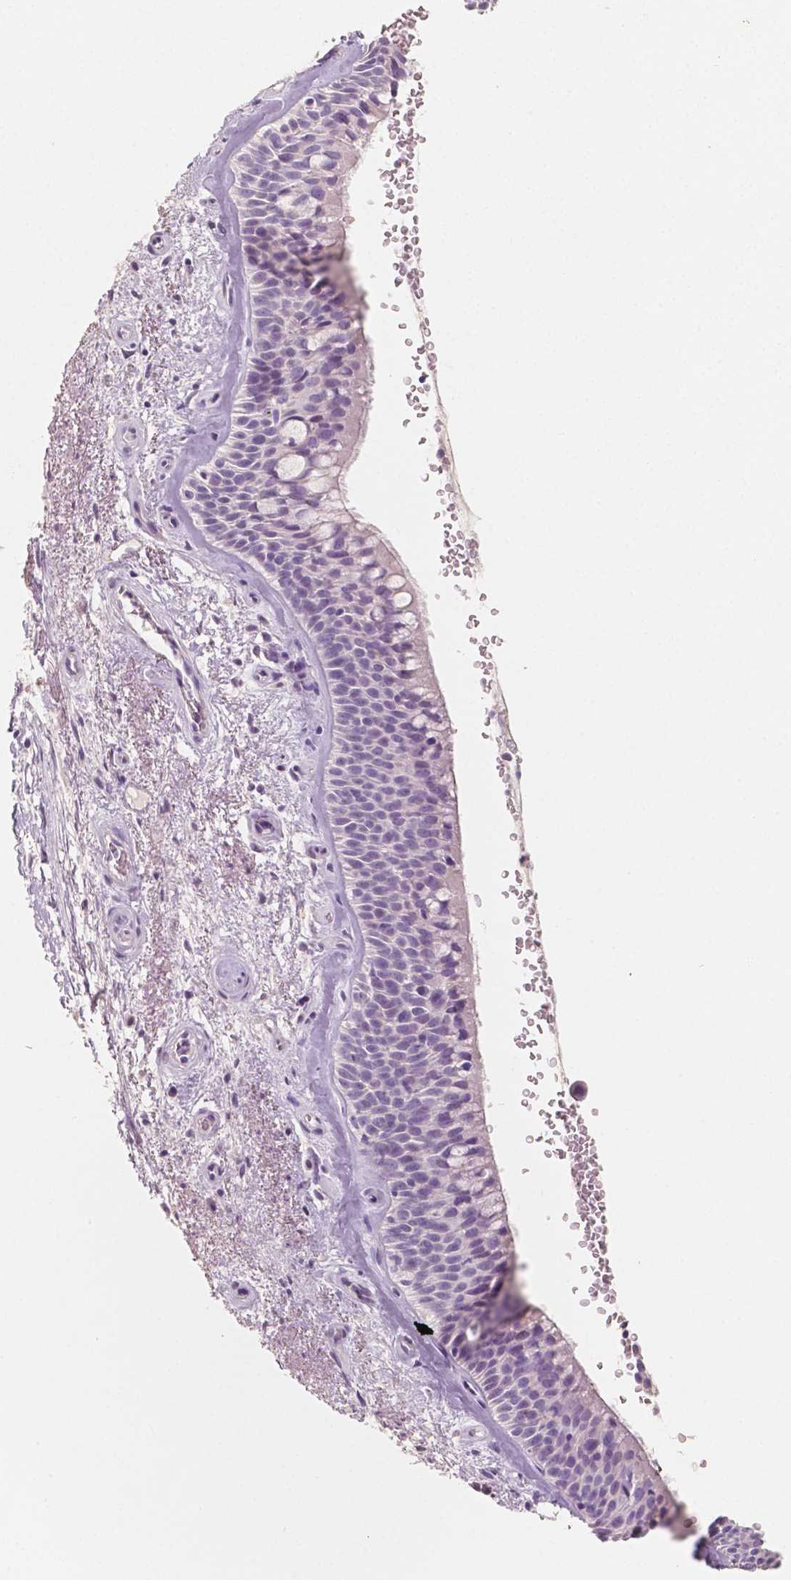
{"staining": {"intensity": "negative", "quantity": "none", "location": "none"}, "tissue": "bronchus", "cell_type": "Respiratory epithelial cells", "image_type": "normal", "snomed": [{"axis": "morphology", "description": "Normal tissue, NOS"}, {"axis": "topography", "description": "Bronchus"}], "caption": "Normal bronchus was stained to show a protein in brown. There is no significant expression in respiratory epithelial cells. (IHC, brightfield microscopy, high magnification).", "gene": "NECAB2", "patient": {"sex": "male", "age": 48}}